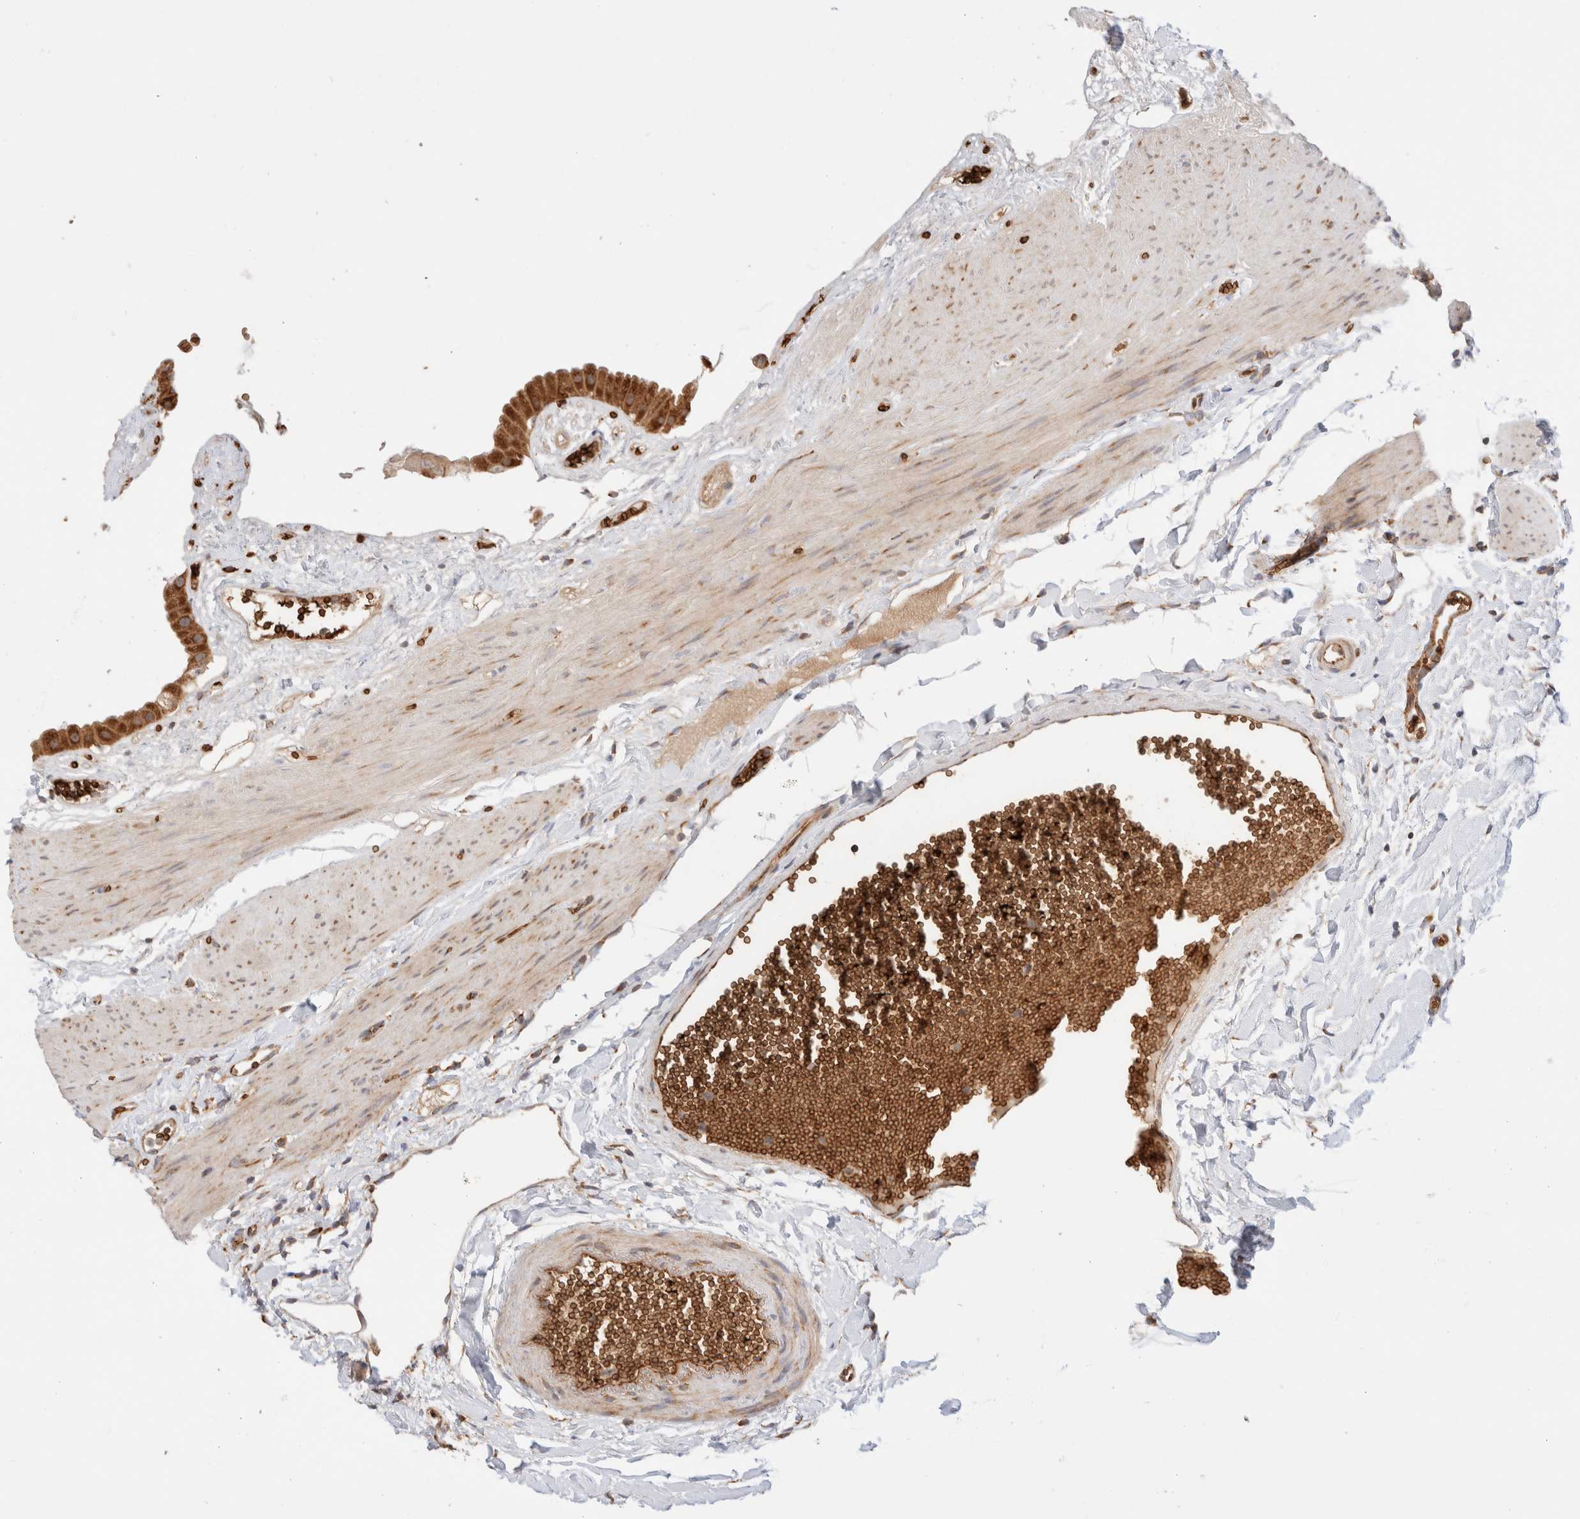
{"staining": {"intensity": "strong", "quantity": ">75%", "location": "cytoplasmic/membranous"}, "tissue": "gallbladder", "cell_type": "Glandular cells", "image_type": "normal", "snomed": [{"axis": "morphology", "description": "Normal tissue, NOS"}, {"axis": "topography", "description": "Gallbladder"}], "caption": "Immunohistochemical staining of normal human gallbladder reveals strong cytoplasmic/membranous protein staining in about >75% of glandular cells. Nuclei are stained in blue.", "gene": "UTS2B", "patient": {"sex": "female", "age": 64}}